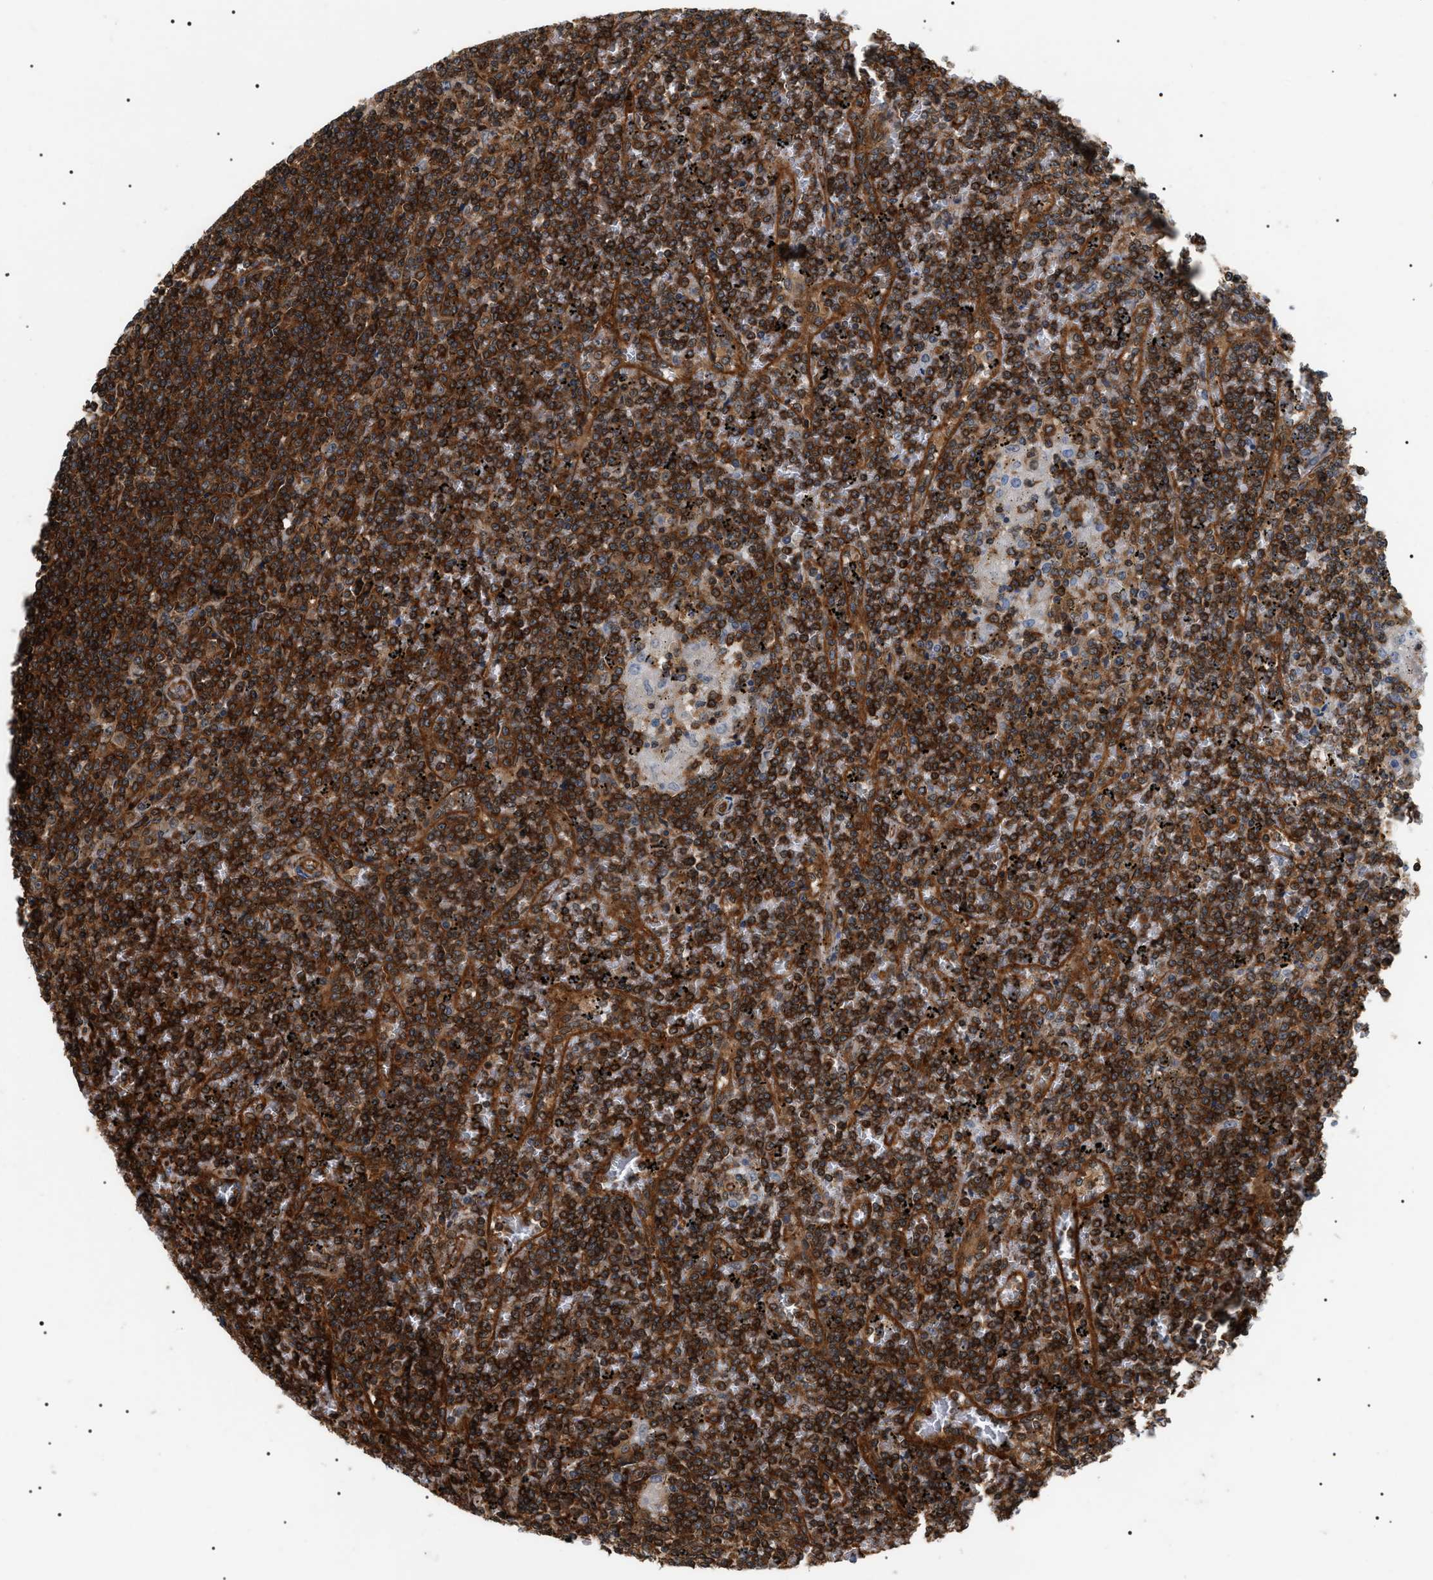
{"staining": {"intensity": "strong", "quantity": ">75%", "location": "cytoplasmic/membranous"}, "tissue": "lymphoma", "cell_type": "Tumor cells", "image_type": "cancer", "snomed": [{"axis": "morphology", "description": "Malignant lymphoma, non-Hodgkin's type, Low grade"}, {"axis": "topography", "description": "Spleen"}], "caption": "Strong cytoplasmic/membranous protein expression is seen in approximately >75% of tumor cells in low-grade malignant lymphoma, non-Hodgkin's type.", "gene": "SH3GLB2", "patient": {"sex": "female", "age": 19}}